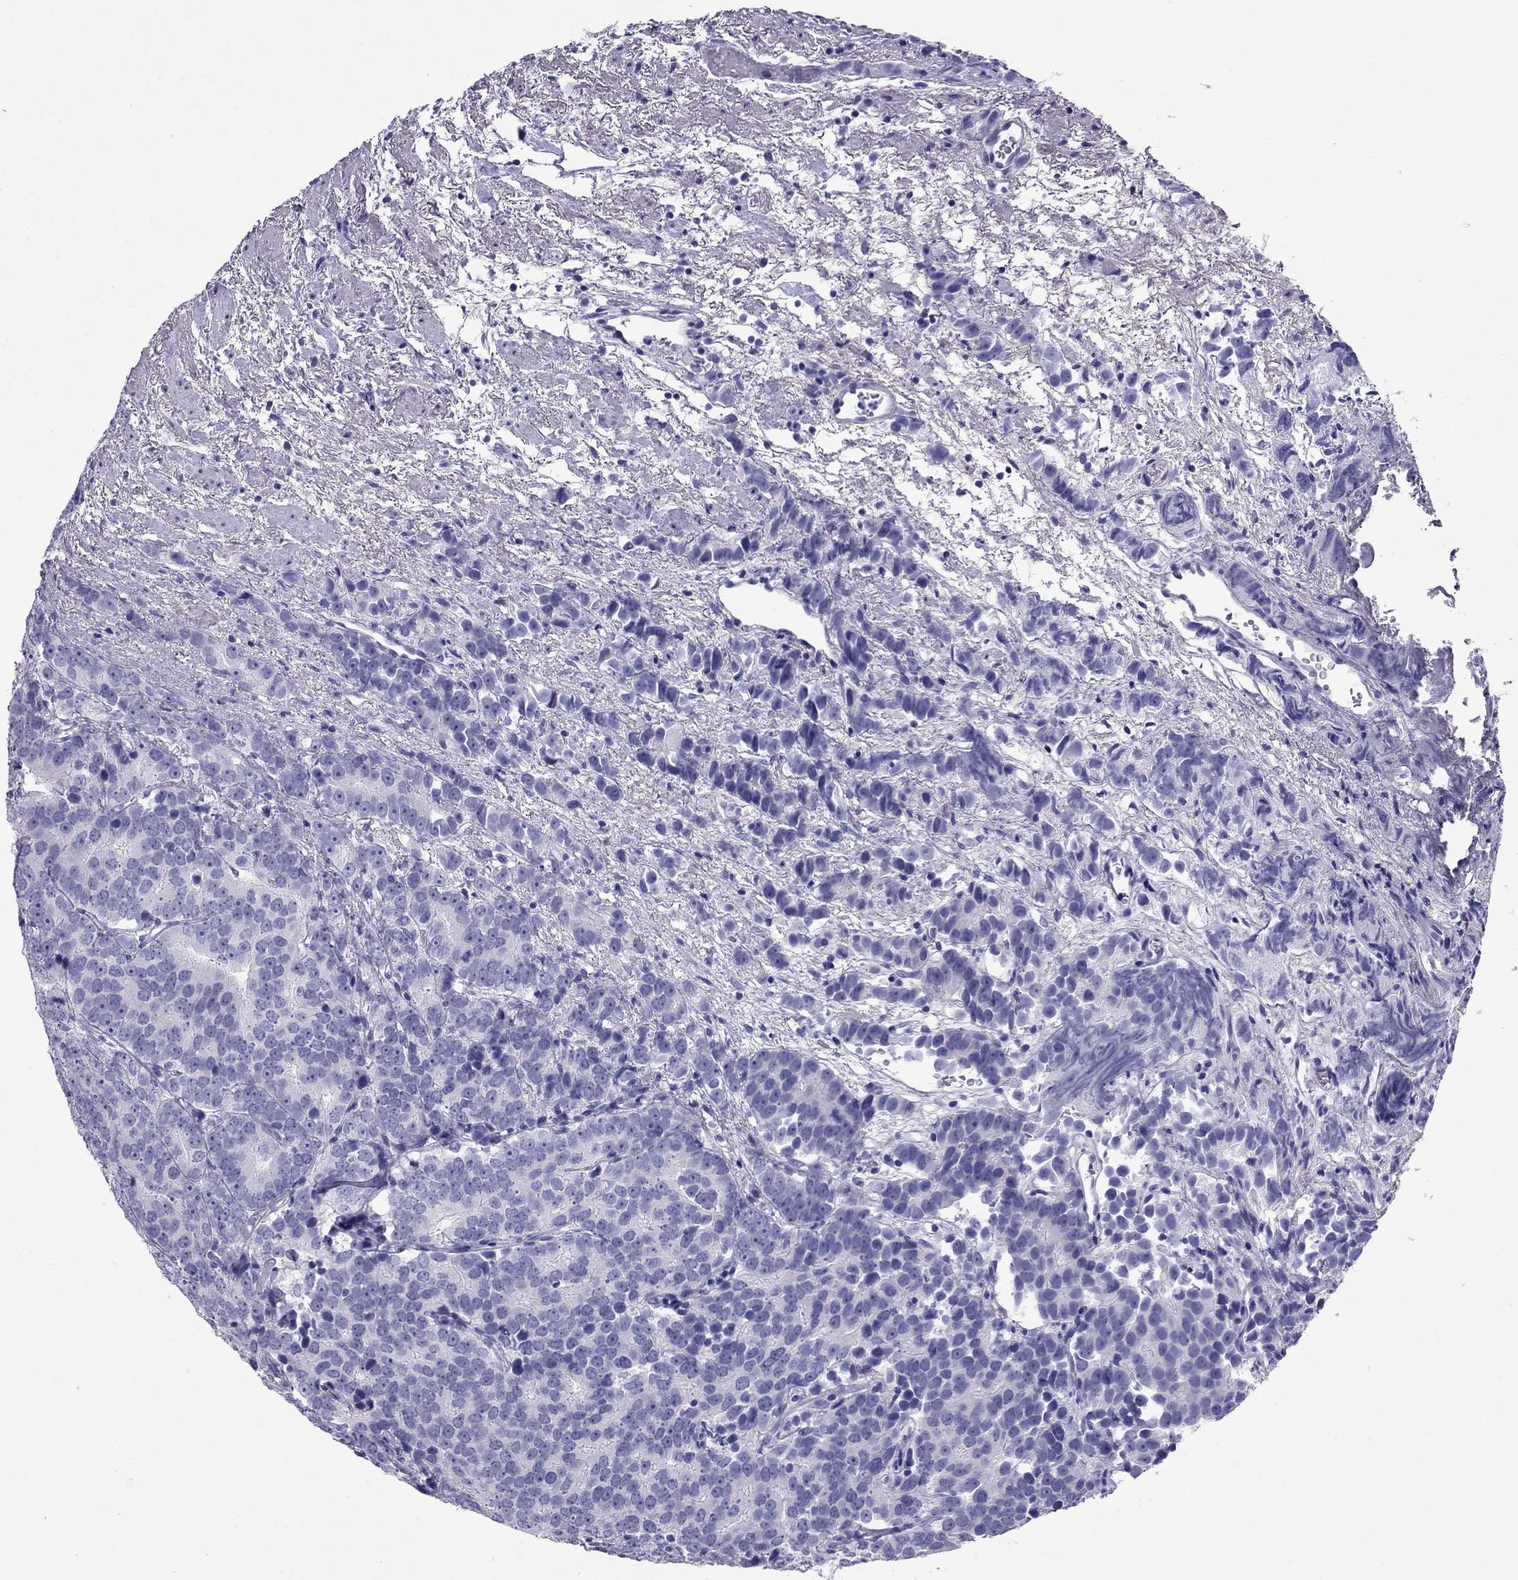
{"staining": {"intensity": "negative", "quantity": "none", "location": "none"}, "tissue": "prostate cancer", "cell_type": "Tumor cells", "image_type": "cancer", "snomed": [{"axis": "morphology", "description": "Adenocarcinoma, High grade"}, {"axis": "topography", "description": "Prostate"}], "caption": "This image is of prostate adenocarcinoma (high-grade) stained with immunohistochemistry to label a protein in brown with the nuclei are counter-stained blue. There is no staining in tumor cells.", "gene": "ARR3", "patient": {"sex": "male", "age": 90}}